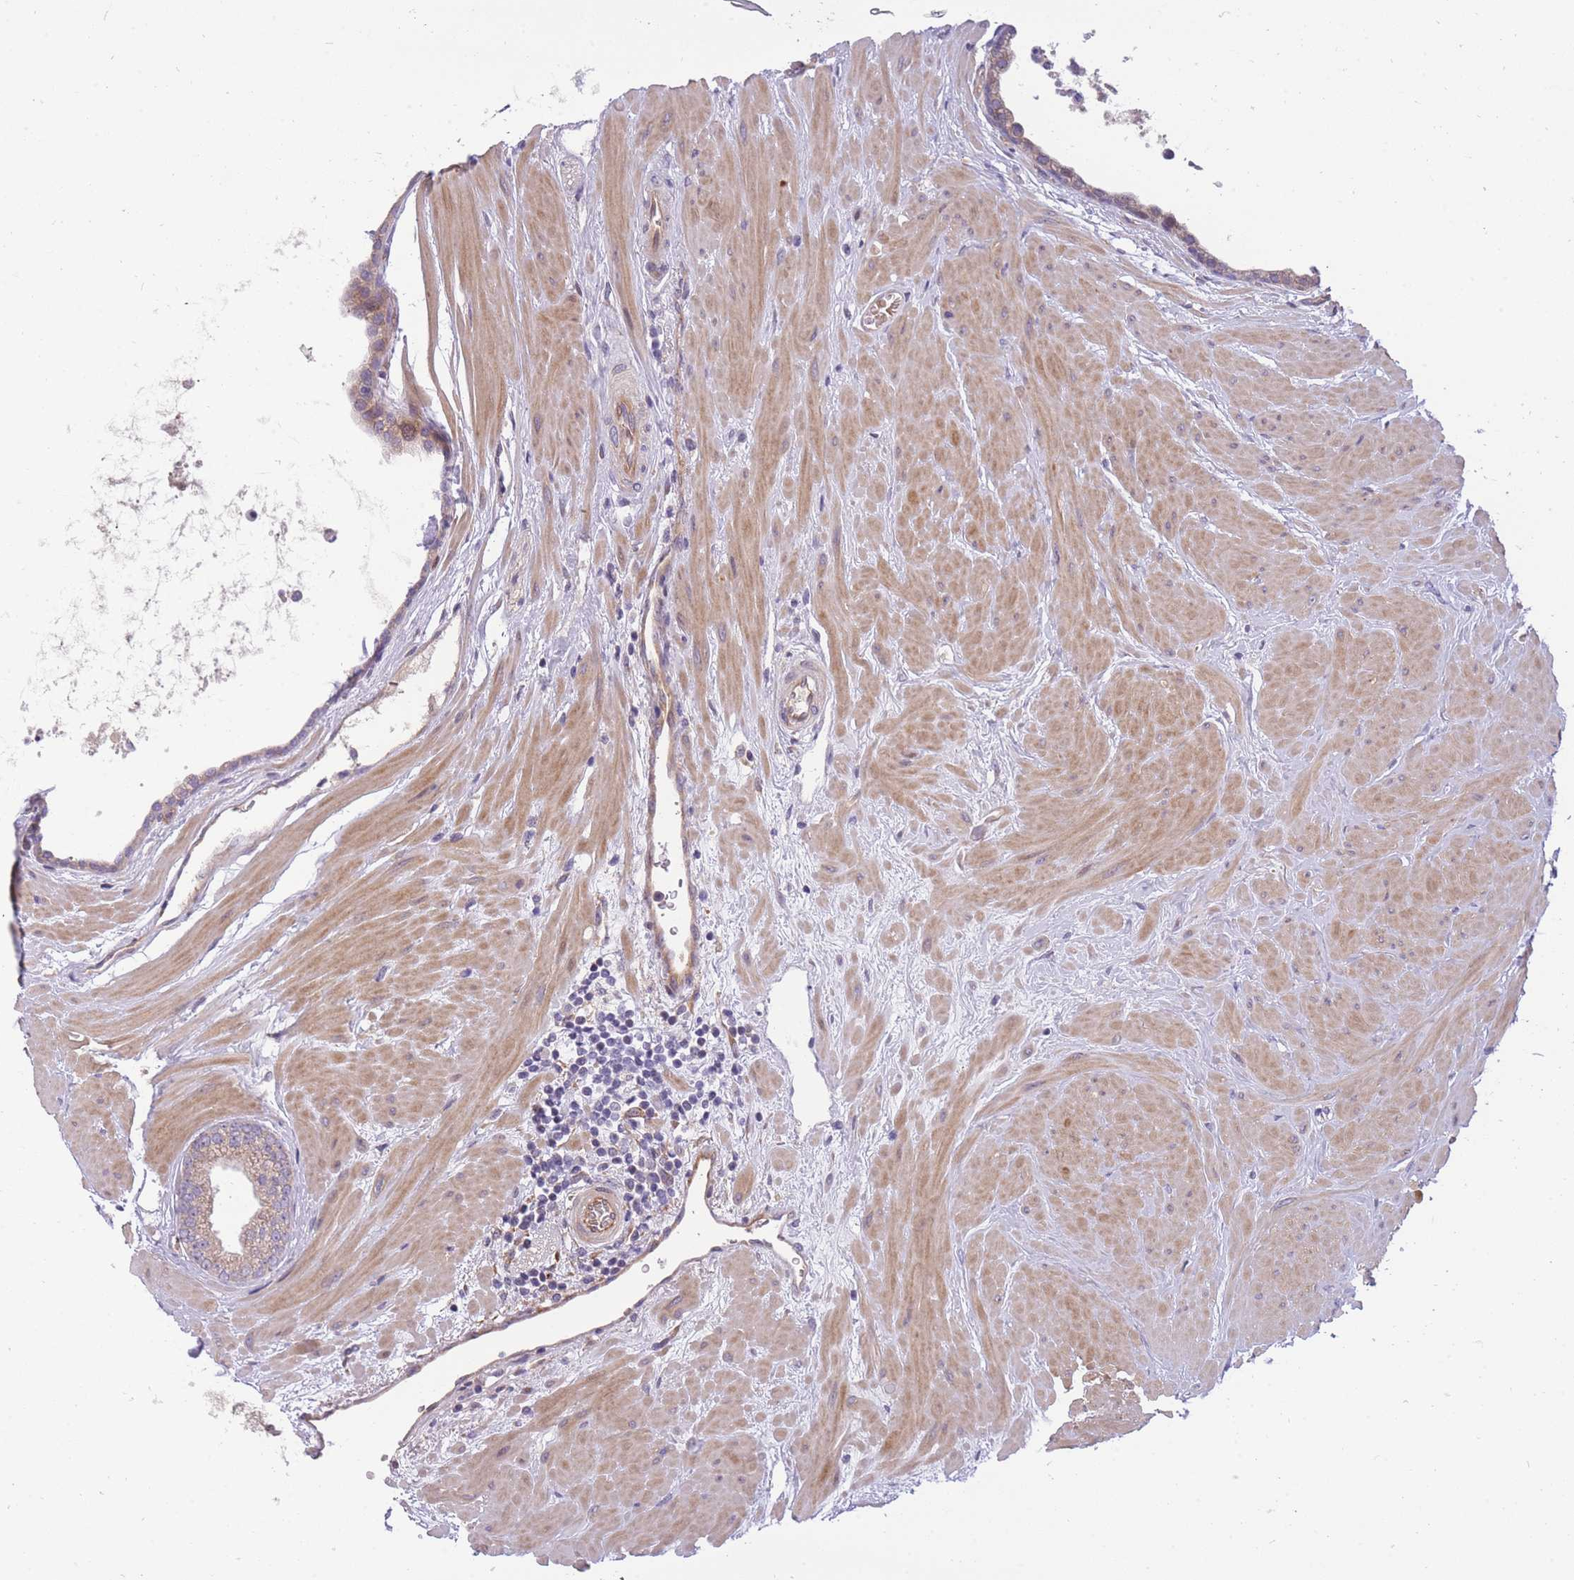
{"staining": {"intensity": "negative", "quantity": "none", "location": "none"}, "tissue": "prostate", "cell_type": "Glandular cells", "image_type": "normal", "snomed": [{"axis": "morphology", "description": "Normal tissue, NOS"}, {"axis": "topography", "description": "Prostate"}], "caption": "Immunohistochemistry micrograph of benign human prostate stained for a protein (brown), which shows no expression in glandular cells. The staining was performed using DAB (3,3'-diaminobenzidine) to visualize the protein expression in brown, while the nuclei were stained in blue with hematoxylin (Magnification: 20x).", "gene": "CRYGN", "patient": {"sex": "male", "age": 48}}